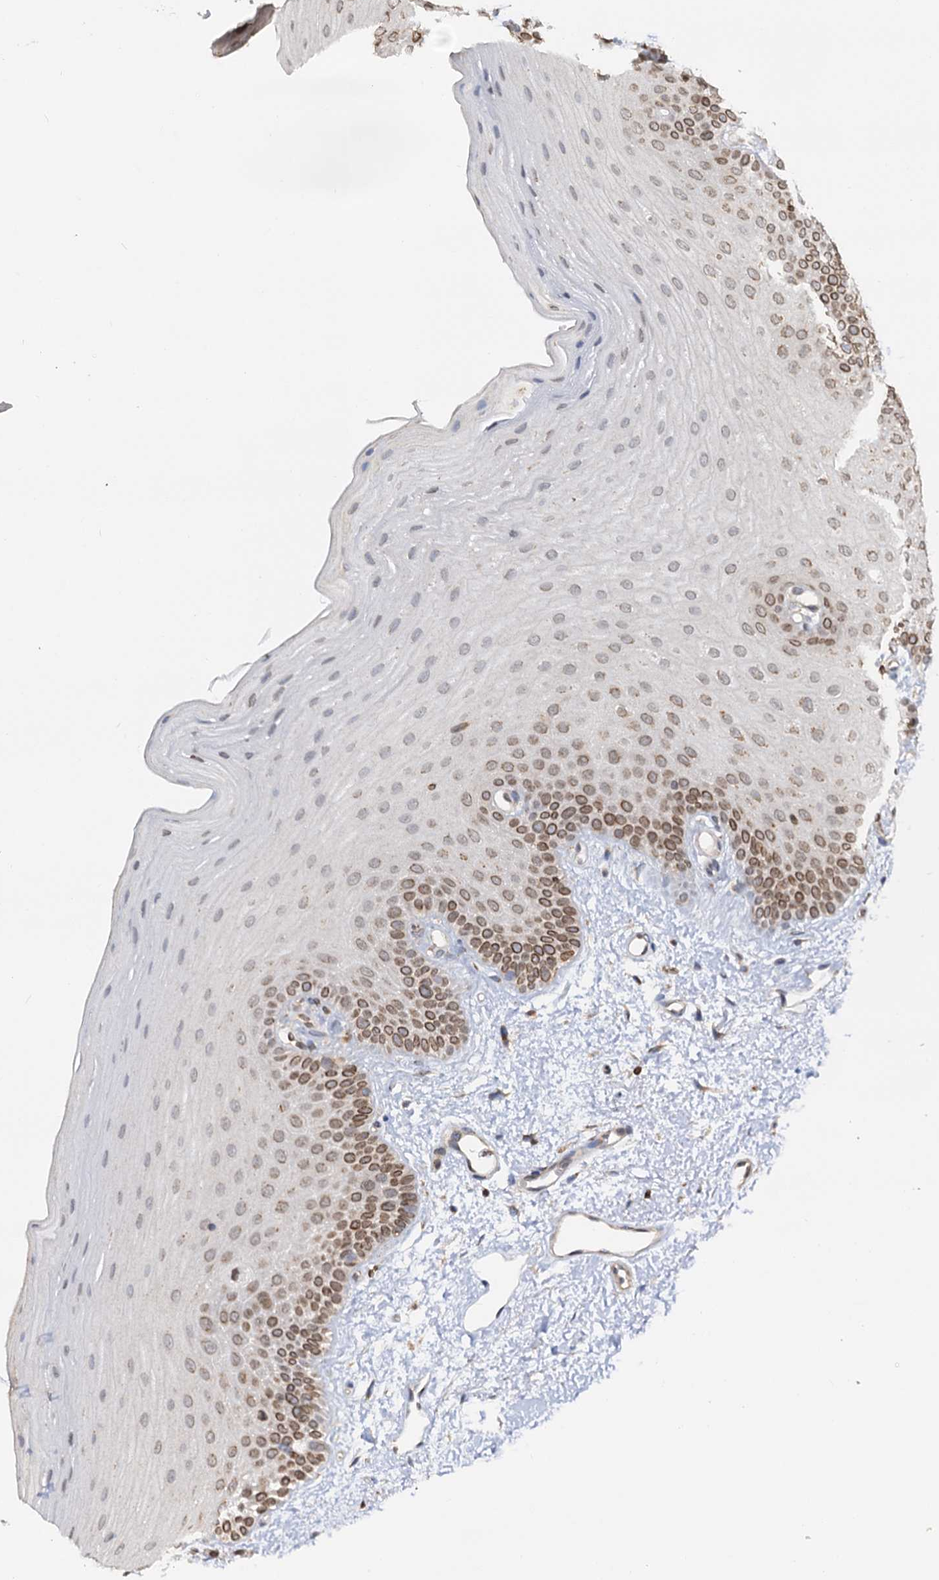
{"staining": {"intensity": "moderate", "quantity": "25%-75%", "location": "cytoplasmic/membranous,nuclear"}, "tissue": "oral mucosa", "cell_type": "Squamous epithelial cells", "image_type": "normal", "snomed": [{"axis": "morphology", "description": "Normal tissue, NOS"}, {"axis": "topography", "description": "Oral tissue"}], "caption": "Immunohistochemical staining of benign oral mucosa demonstrates medium levels of moderate cytoplasmic/membranous,nuclear positivity in approximately 25%-75% of squamous epithelial cells. (Stains: DAB (3,3'-diaminobenzidine) in brown, nuclei in blue, Microscopy: brightfield microscopy at high magnification).", "gene": "ZC3H13", "patient": {"sex": "male", "age": 68}}